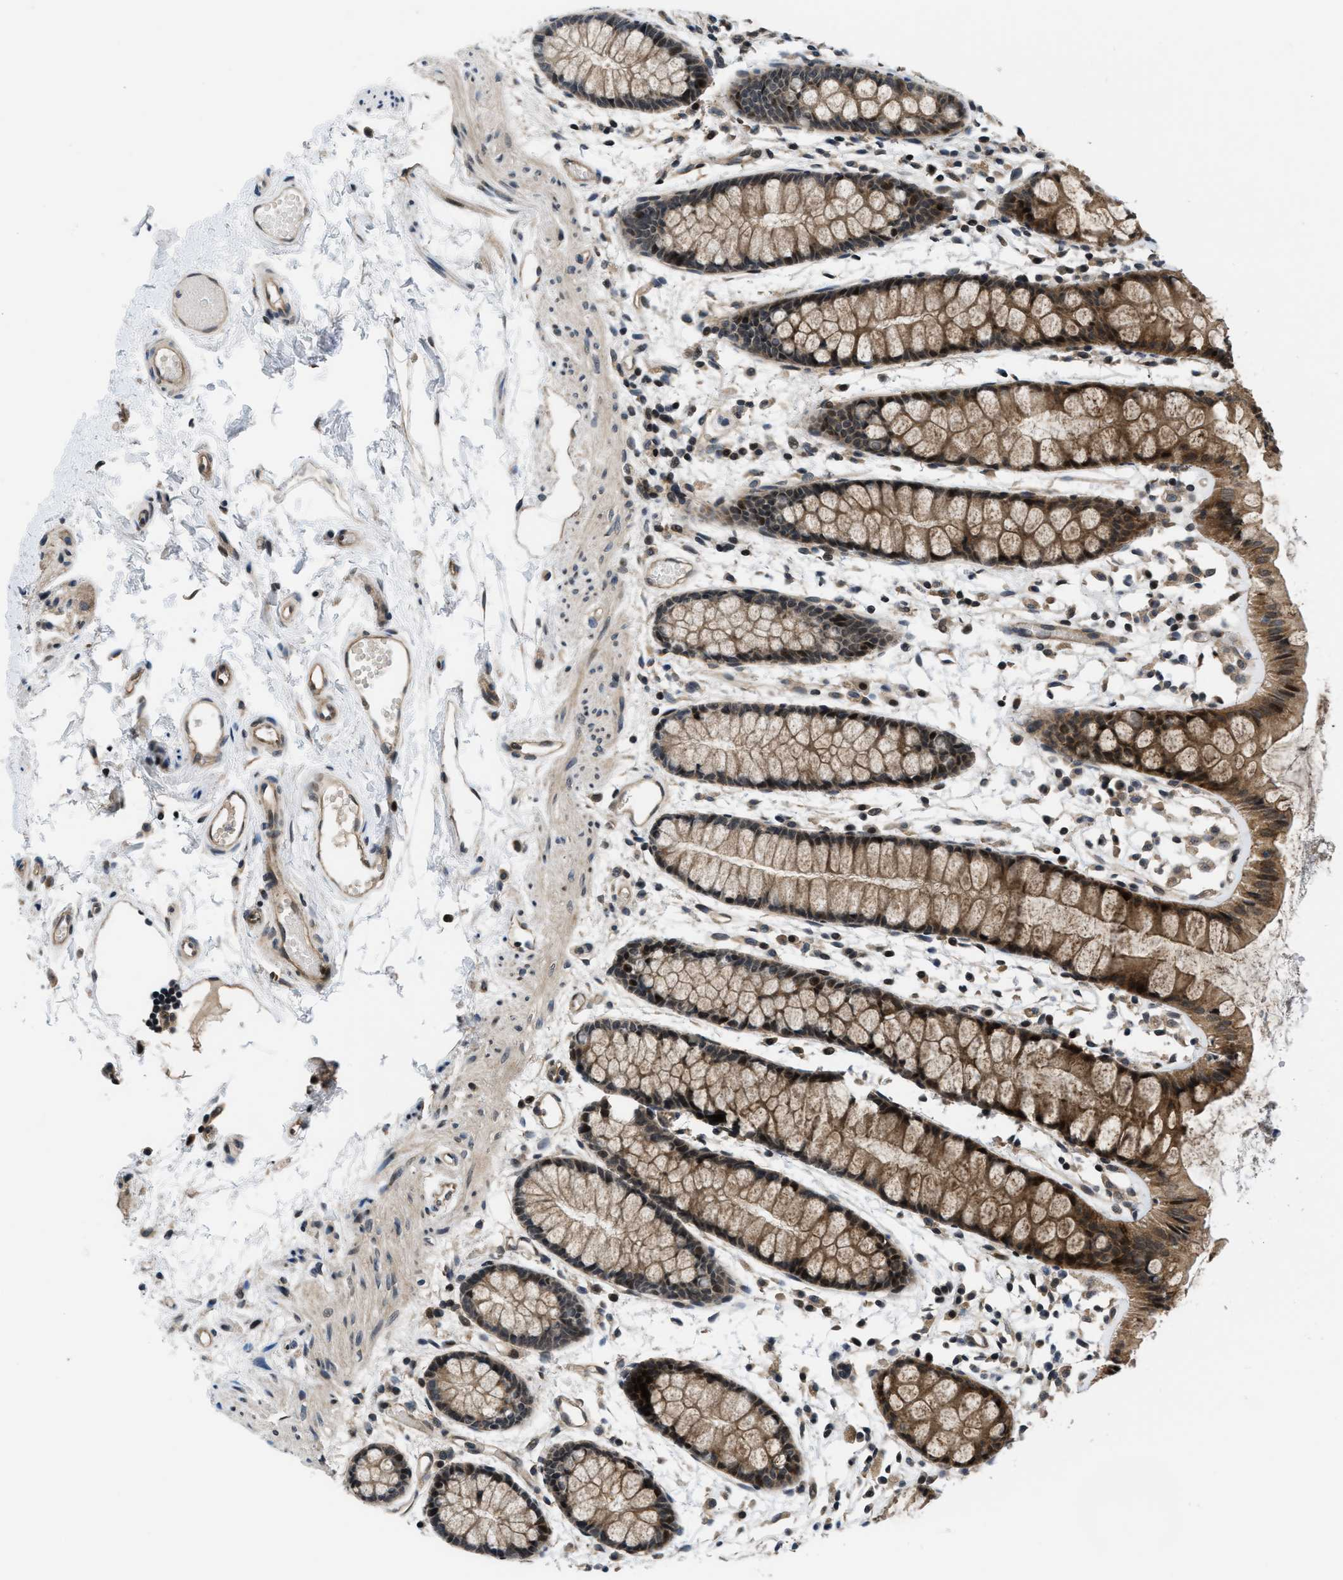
{"staining": {"intensity": "moderate", "quantity": ">75%", "location": "cytoplasmic/membranous,nuclear"}, "tissue": "rectum", "cell_type": "Glandular cells", "image_type": "normal", "snomed": [{"axis": "morphology", "description": "Normal tissue, NOS"}, {"axis": "topography", "description": "Rectum"}], "caption": "IHC (DAB) staining of benign rectum exhibits moderate cytoplasmic/membranous,nuclear protein expression in approximately >75% of glandular cells.", "gene": "SETD5", "patient": {"sex": "female", "age": 66}}